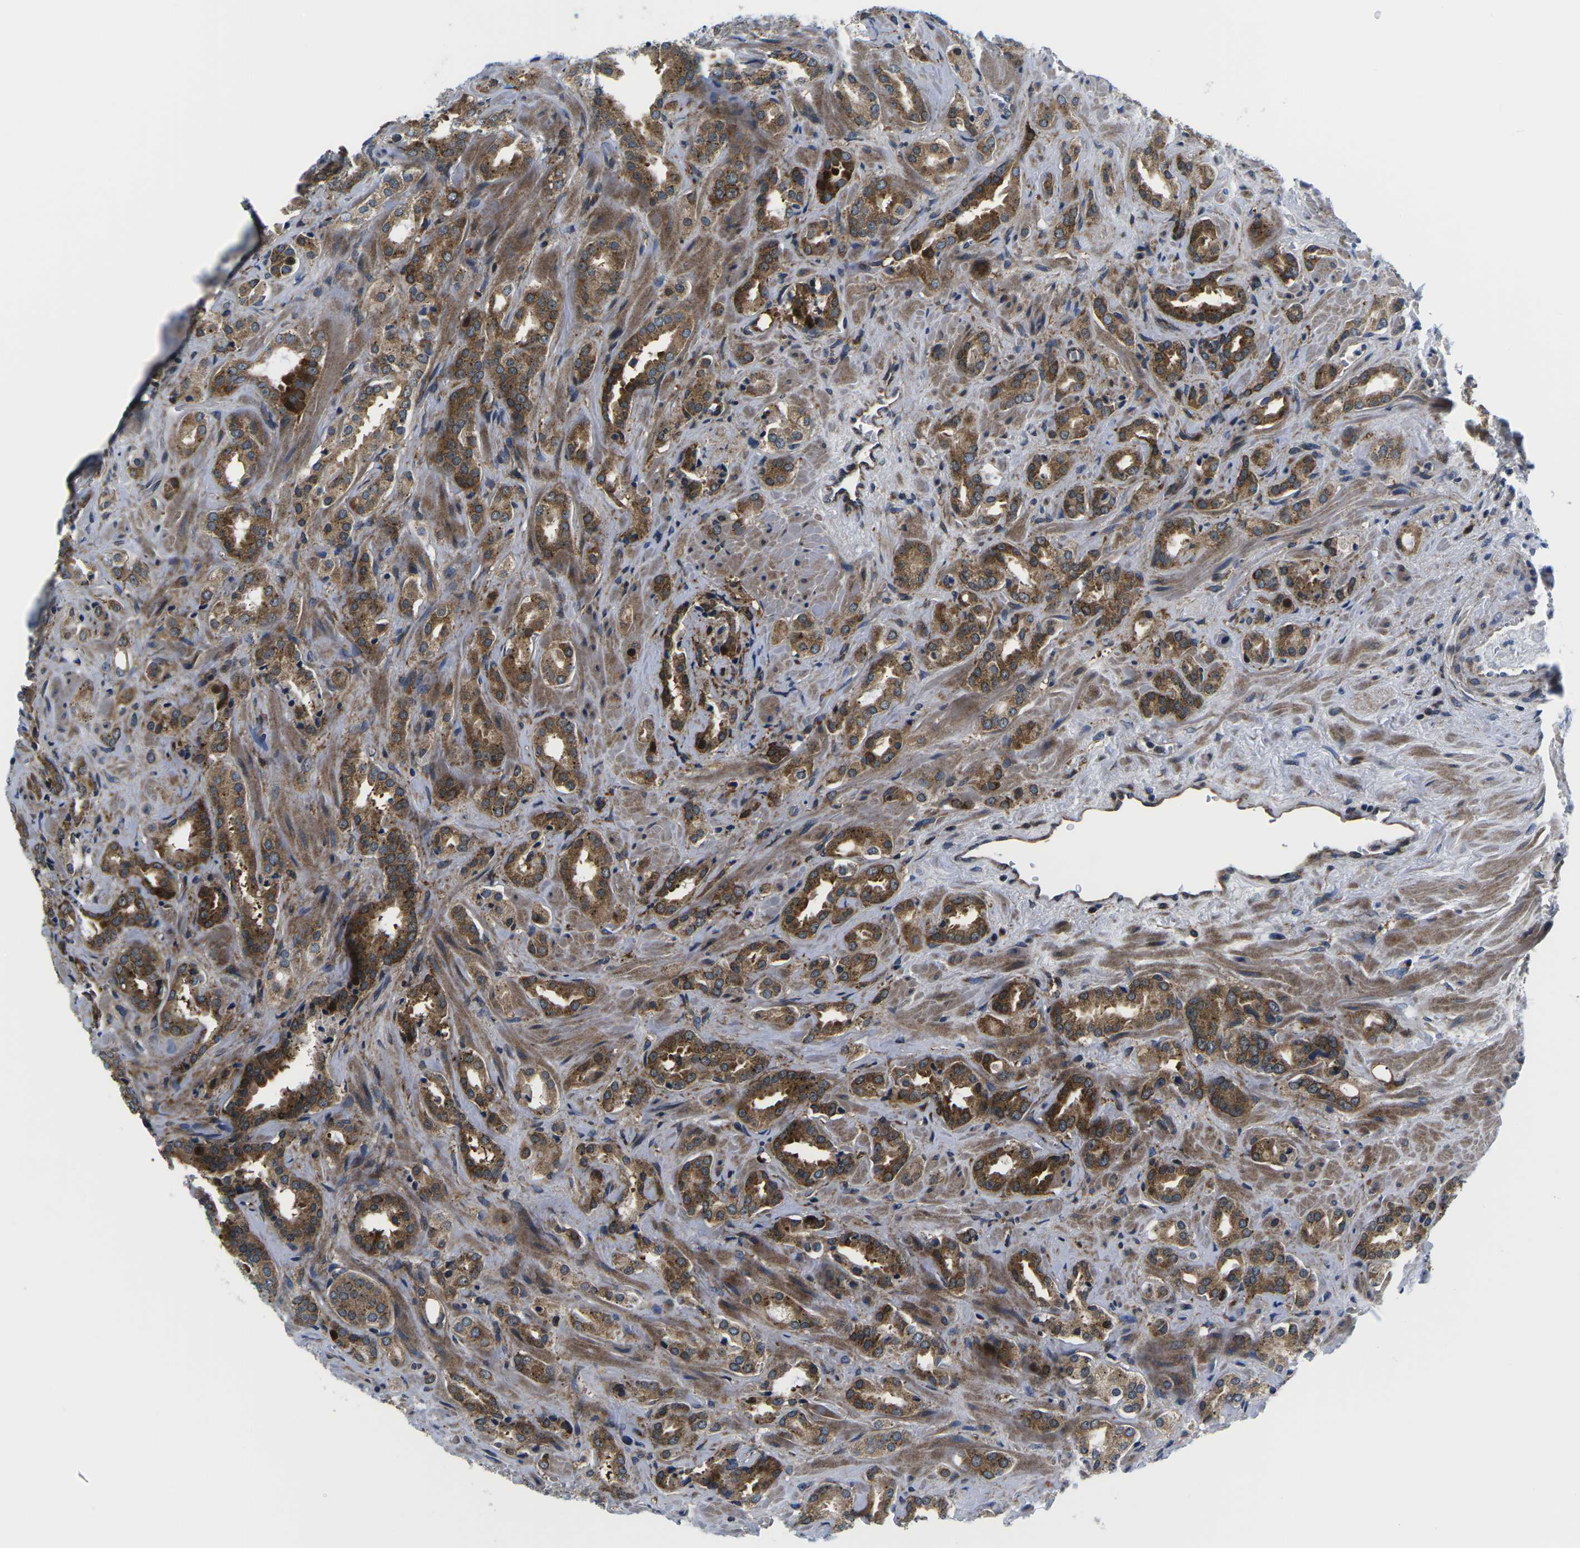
{"staining": {"intensity": "moderate", "quantity": ">75%", "location": "cytoplasmic/membranous"}, "tissue": "prostate cancer", "cell_type": "Tumor cells", "image_type": "cancer", "snomed": [{"axis": "morphology", "description": "Adenocarcinoma, High grade"}, {"axis": "topography", "description": "Prostate"}], "caption": "Tumor cells reveal medium levels of moderate cytoplasmic/membranous expression in approximately >75% of cells in human prostate high-grade adenocarcinoma. The staining is performed using DAB brown chromogen to label protein expression. The nuclei are counter-stained blue using hematoxylin.", "gene": "EIF4E", "patient": {"sex": "male", "age": 64}}